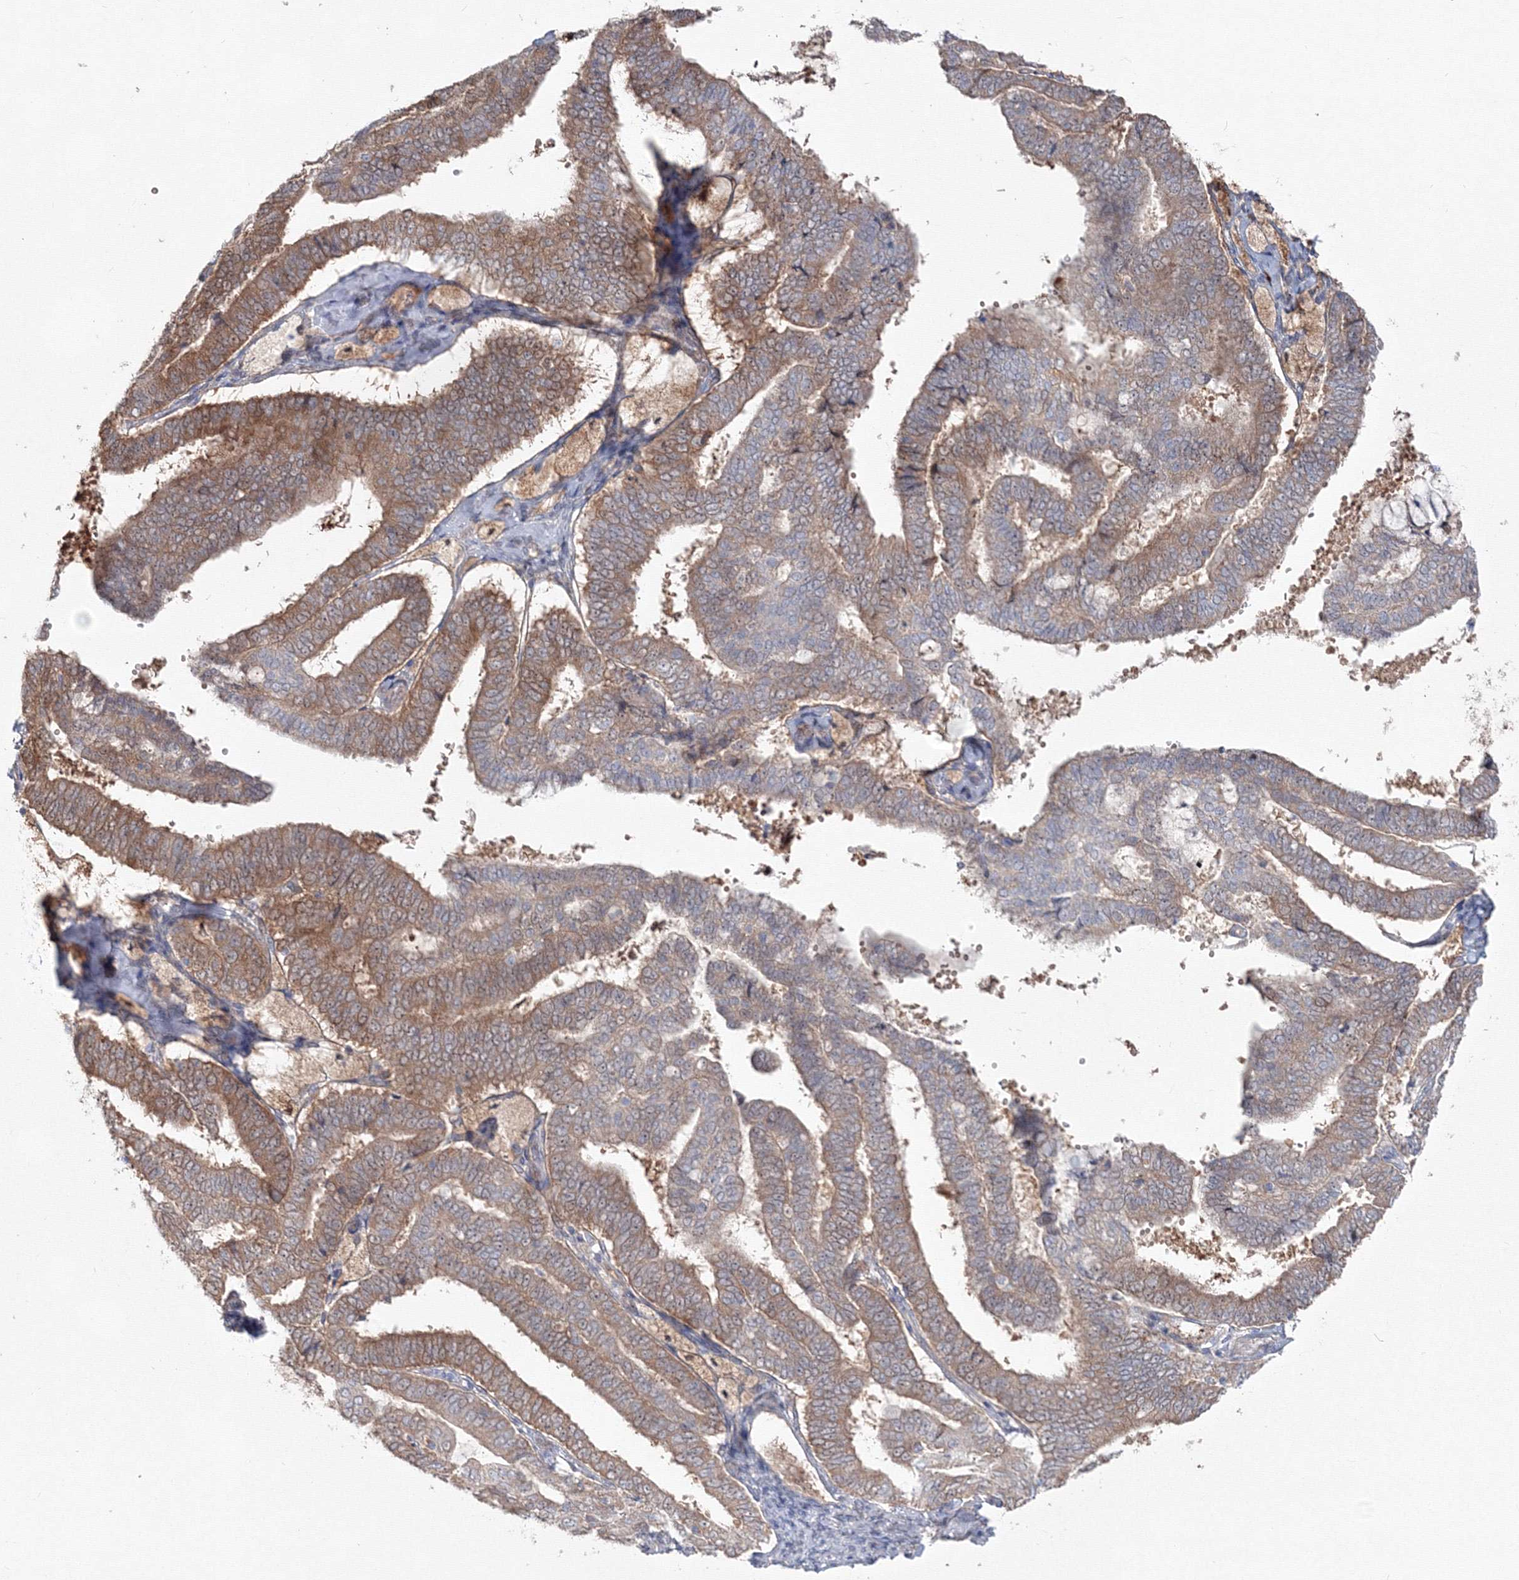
{"staining": {"intensity": "moderate", "quantity": ">75%", "location": "cytoplasmic/membranous"}, "tissue": "endometrial cancer", "cell_type": "Tumor cells", "image_type": "cancer", "snomed": [{"axis": "morphology", "description": "Adenocarcinoma, NOS"}, {"axis": "topography", "description": "Endometrium"}], "caption": "Immunohistochemical staining of endometrial adenocarcinoma displays moderate cytoplasmic/membranous protein expression in approximately >75% of tumor cells. (DAB (3,3'-diaminobenzidine) = brown stain, brightfield microscopy at high magnification).", "gene": "MKRN2", "patient": {"sex": "female", "age": 63}}